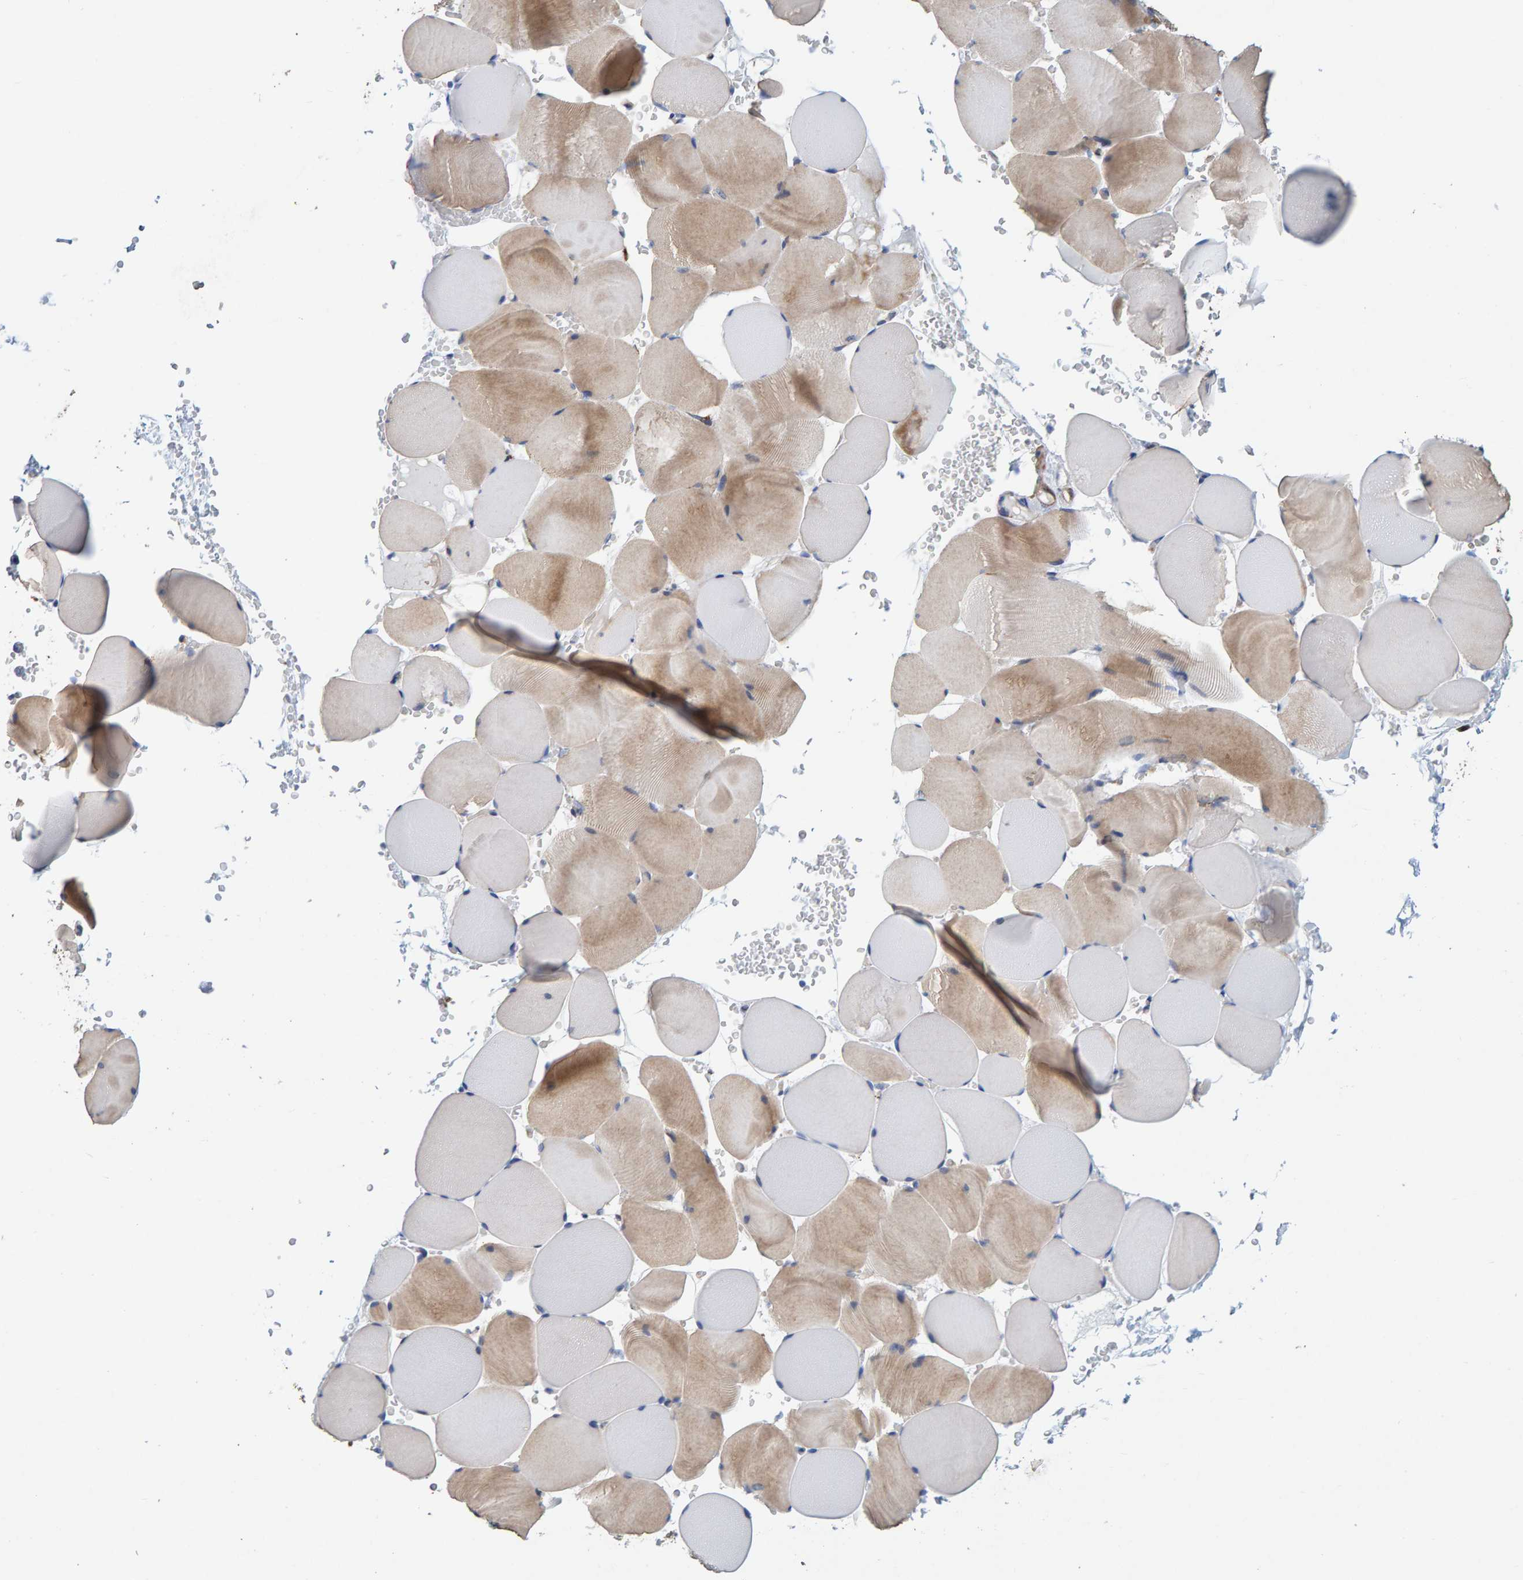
{"staining": {"intensity": "weak", "quantity": "25%-75%", "location": "cytoplasmic/membranous"}, "tissue": "skeletal muscle", "cell_type": "Myocytes", "image_type": "normal", "snomed": [{"axis": "morphology", "description": "Normal tissue, NOS"}, {"axis": "topography", "description": "Skeletal muscle"}], "caption": "Immunohistochemistry image of benign skeletal muscle: skeletal muscle stained using immunohistochemistry (IHC) demonstrates low levels of weak protein expression localized specifically in the cytoplasmic/membranous of myocytes, appearing as a cytoplasmic/membranous brown color.", "gene": "MMP16", "patient": {"sex": "male", "age": 62}}